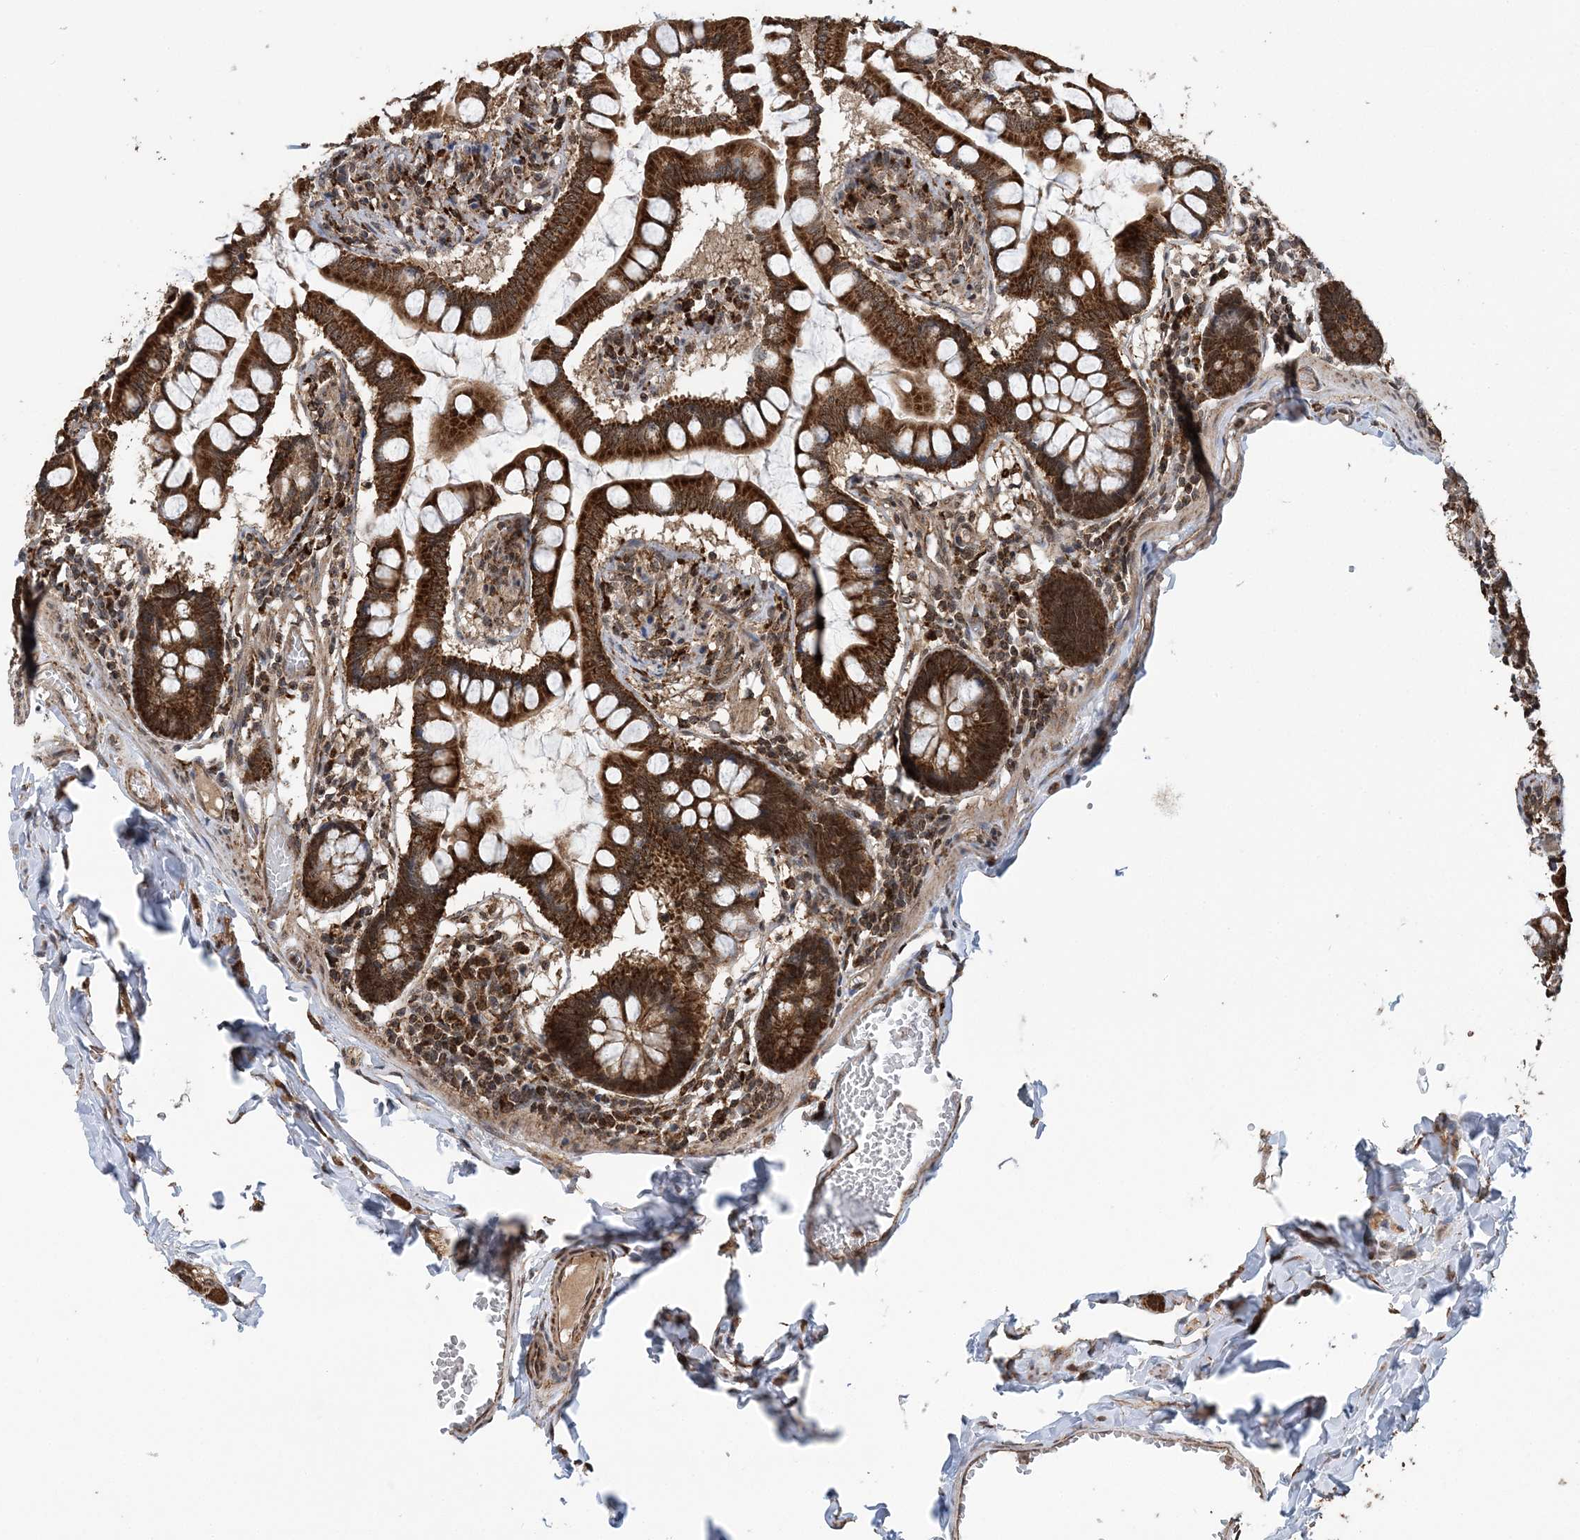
{"staining": {"intensity": "strong", "quantity": ">75%", "location": "cytoplasmic/membranous"}, "tissue": "small intestine", "cell_type": "Glandular cells", "image_type": "normal", "snomed": [{"axis": "morphology", "description": "Normal tissue, NOS"}, {"axis": "topography", "description": "Small intestine"}], "caption": "Strong cytoplasmic/membranous protein positivity is seen in approximately >75% of glandular cells in small intestine. The staining was performed using DAB, with brown indicating positive protein expression. Nuclei are stained blue with hematoxylin.", "gene": "PCBP1", "patient": {"sex": "male", "age": 41}}